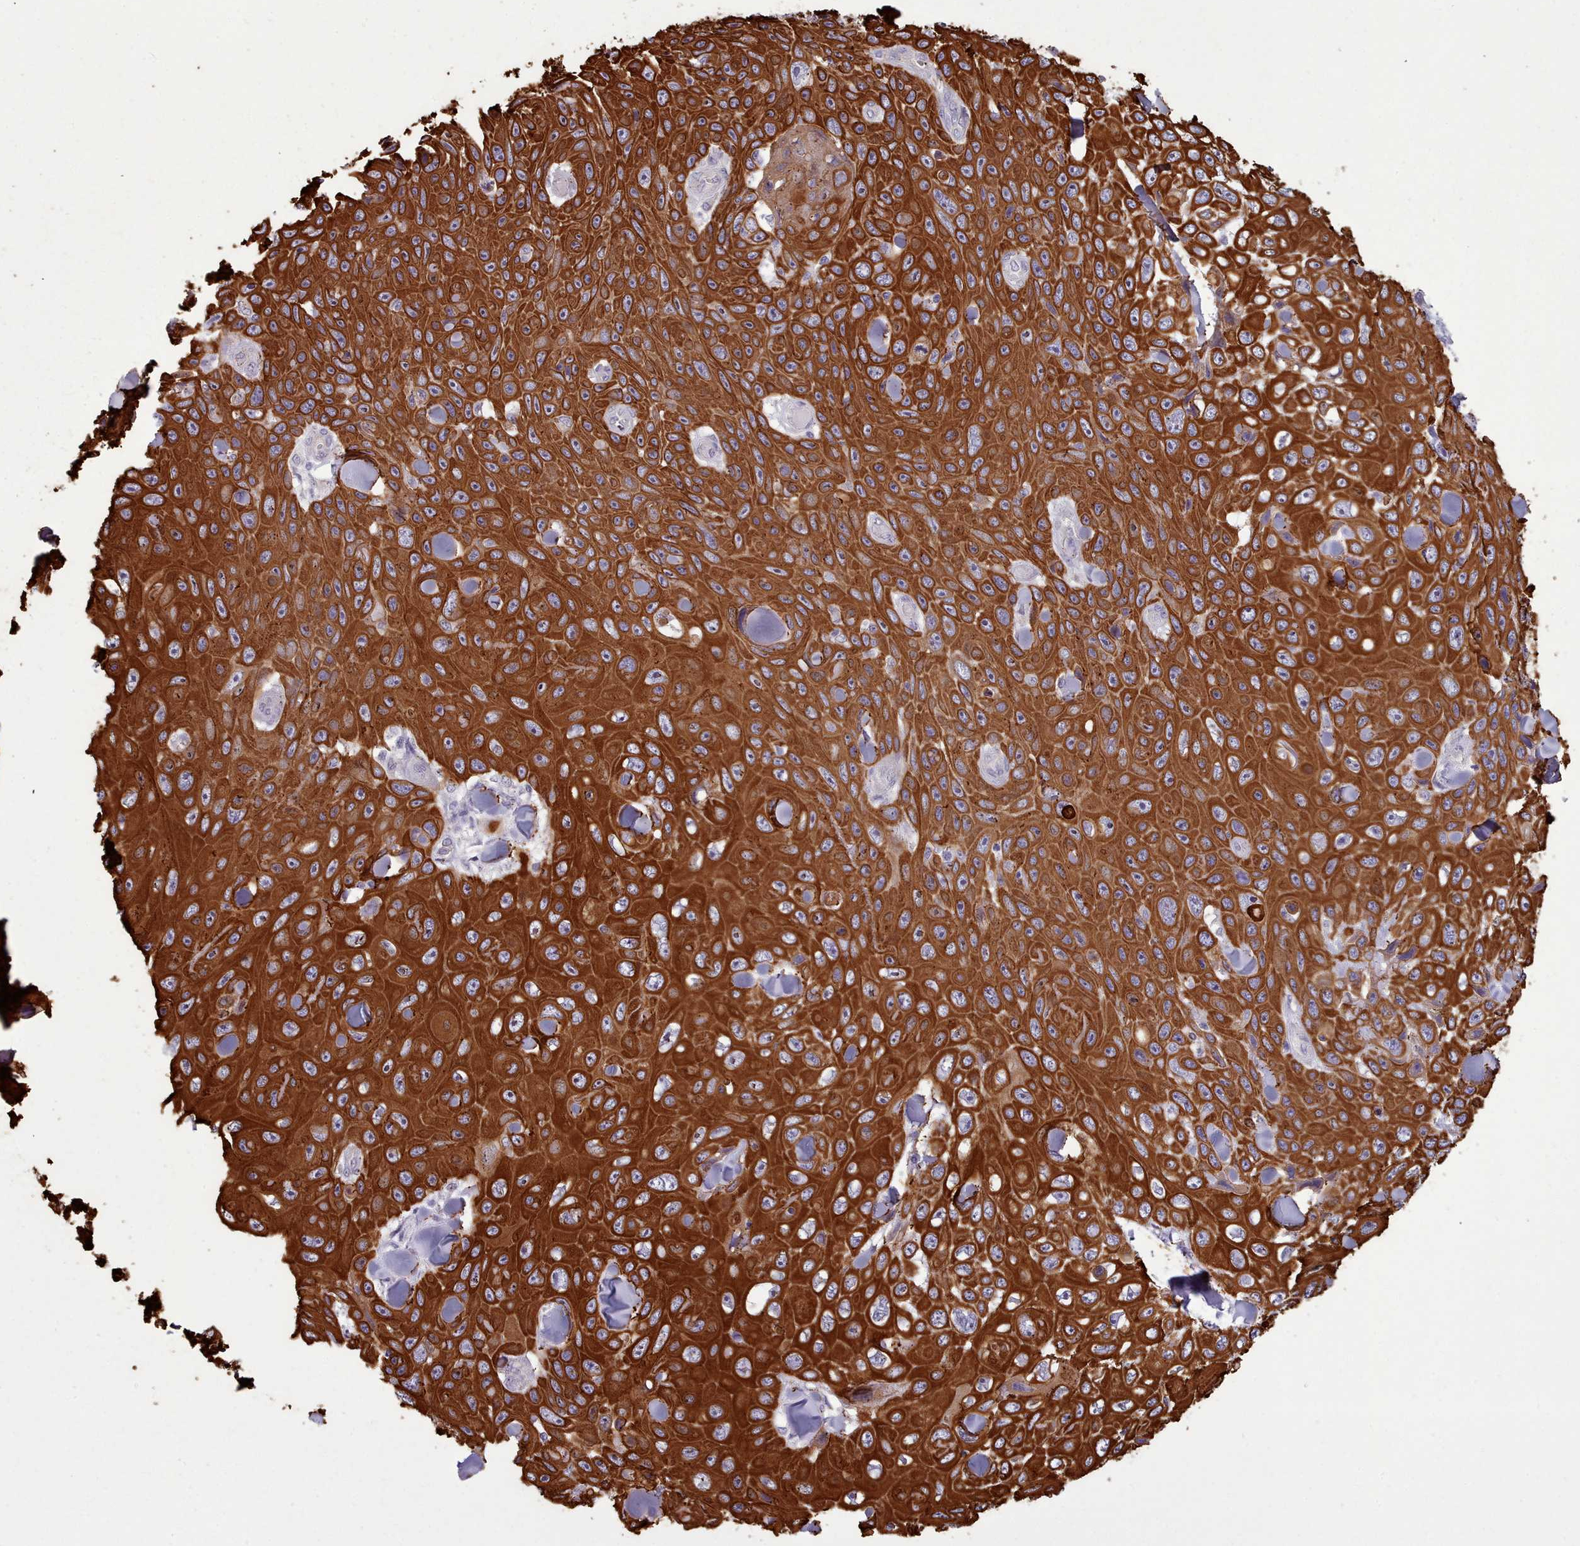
{"staining": {"intensity": "strong", "quantity": ">75%", "location": "cytoplasmic/membranous"}, "tissue": "skin cancer", "cell_type": "Tumor cells", "image_type": "cancer", "snomed": [{"axis": "morphology", "description": "Squamous cell carcinoma, NOS"}, {"axis": "topography", "description": "Skin"}], "caption": "Skin cancer (squamous cell carcinoma) stained for a protein (brown) displays strong cytoplasmic/membranous positive staining in approximately >75% of tumor cells.", "gene": "PLD4", "patient": {"sex": "male", "age": 82}}